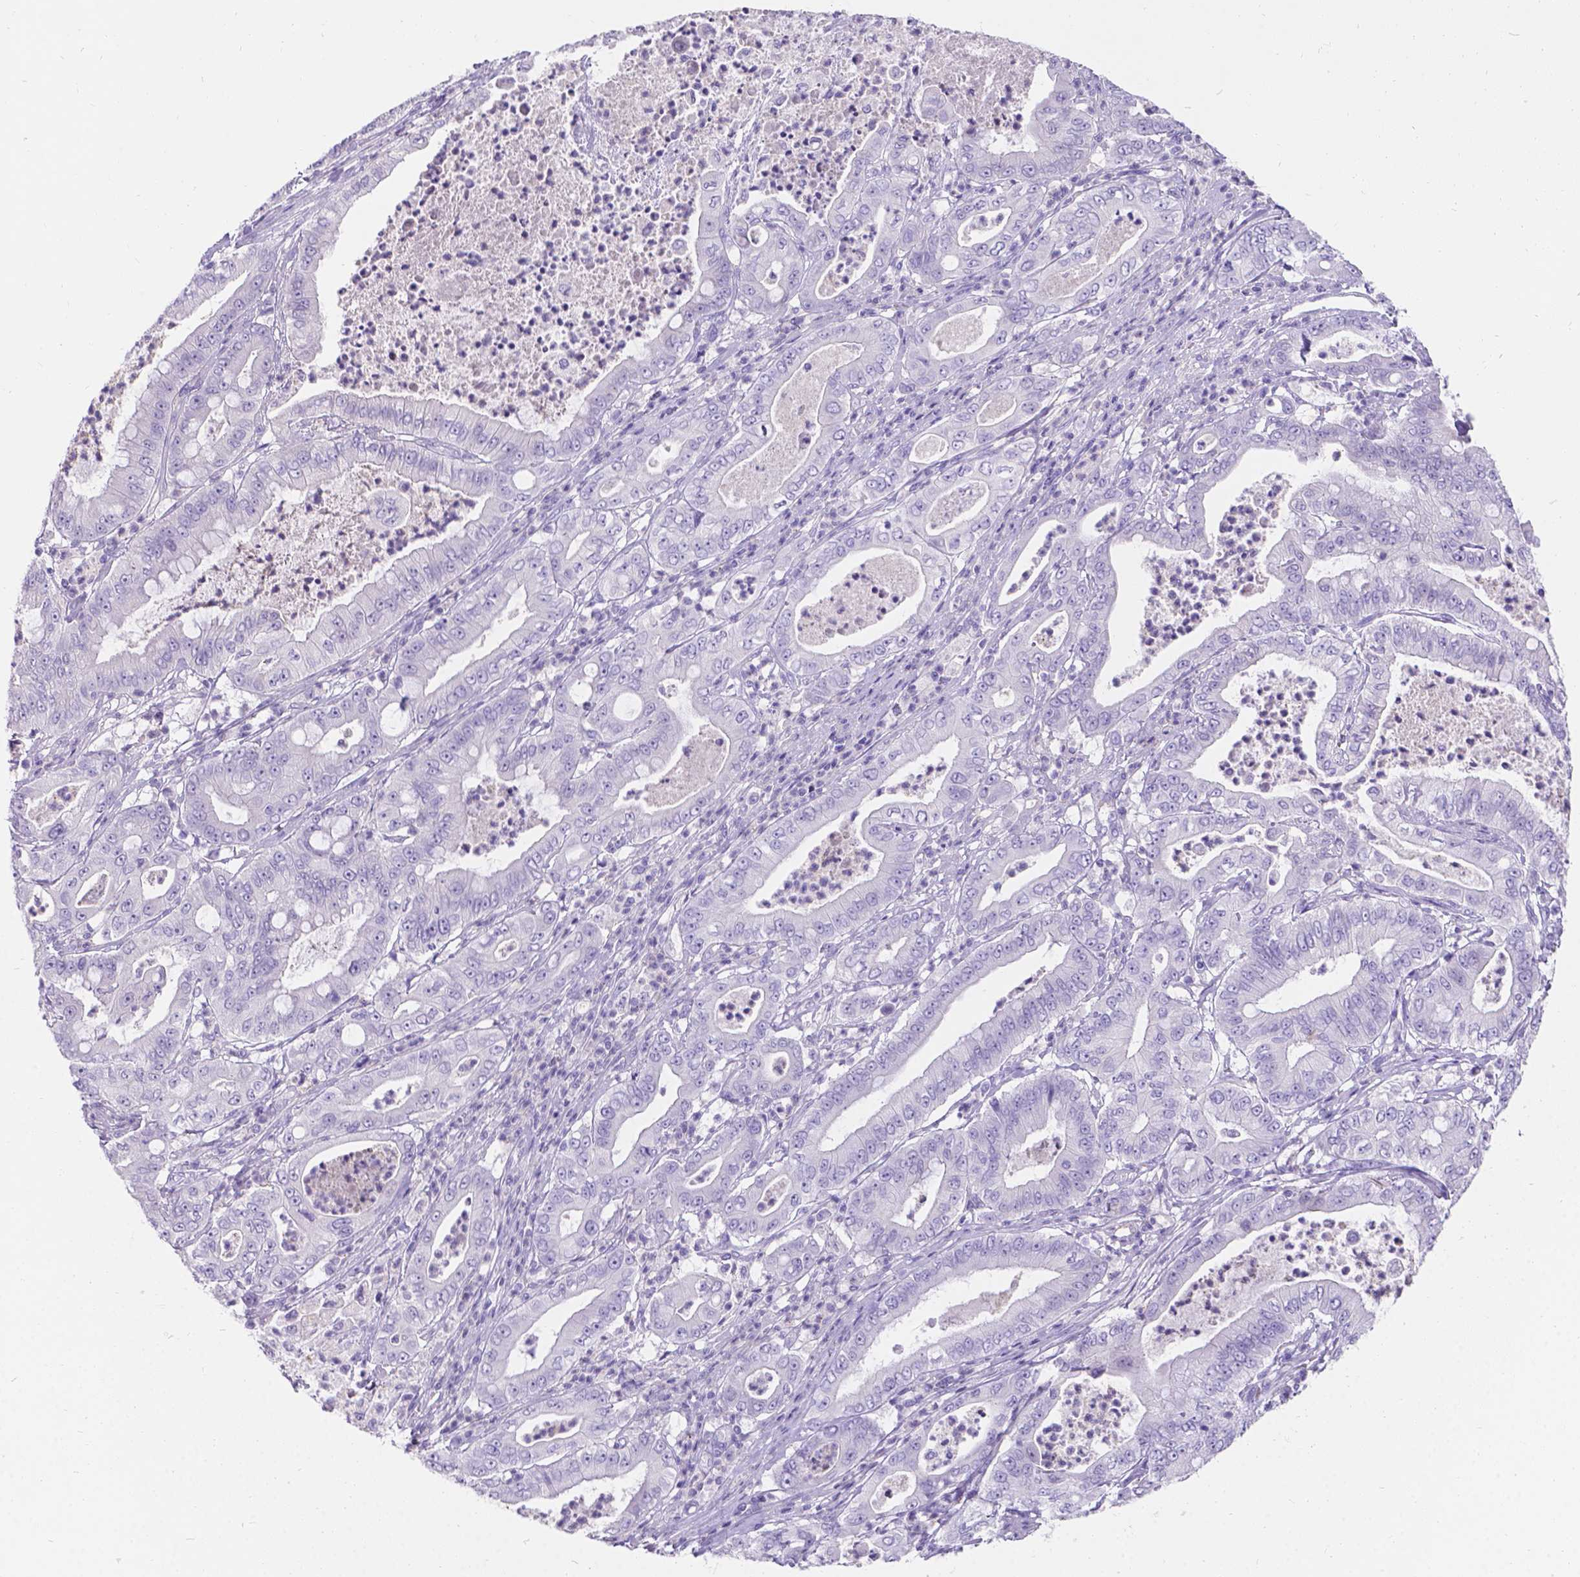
{"staining": {"intensity": "negative", "quantity": "none", "location": "none"}, "tissue": "pancreatic cancer", "cell_type": "Tumor cells", "image_type": "cancer", "snomed": [{"axis": "morphology", "description": "Adenocarcinoma, NOS"}, {"axis": "topography", "description": "Pancreas"}], "caption": "Photomicrograph shows no protein positivity in tumor cells of adenocarcinoma (pancreatic) tissue.", "gene": "GNRHR", "patient": {"sex": "male", "age": 71}}